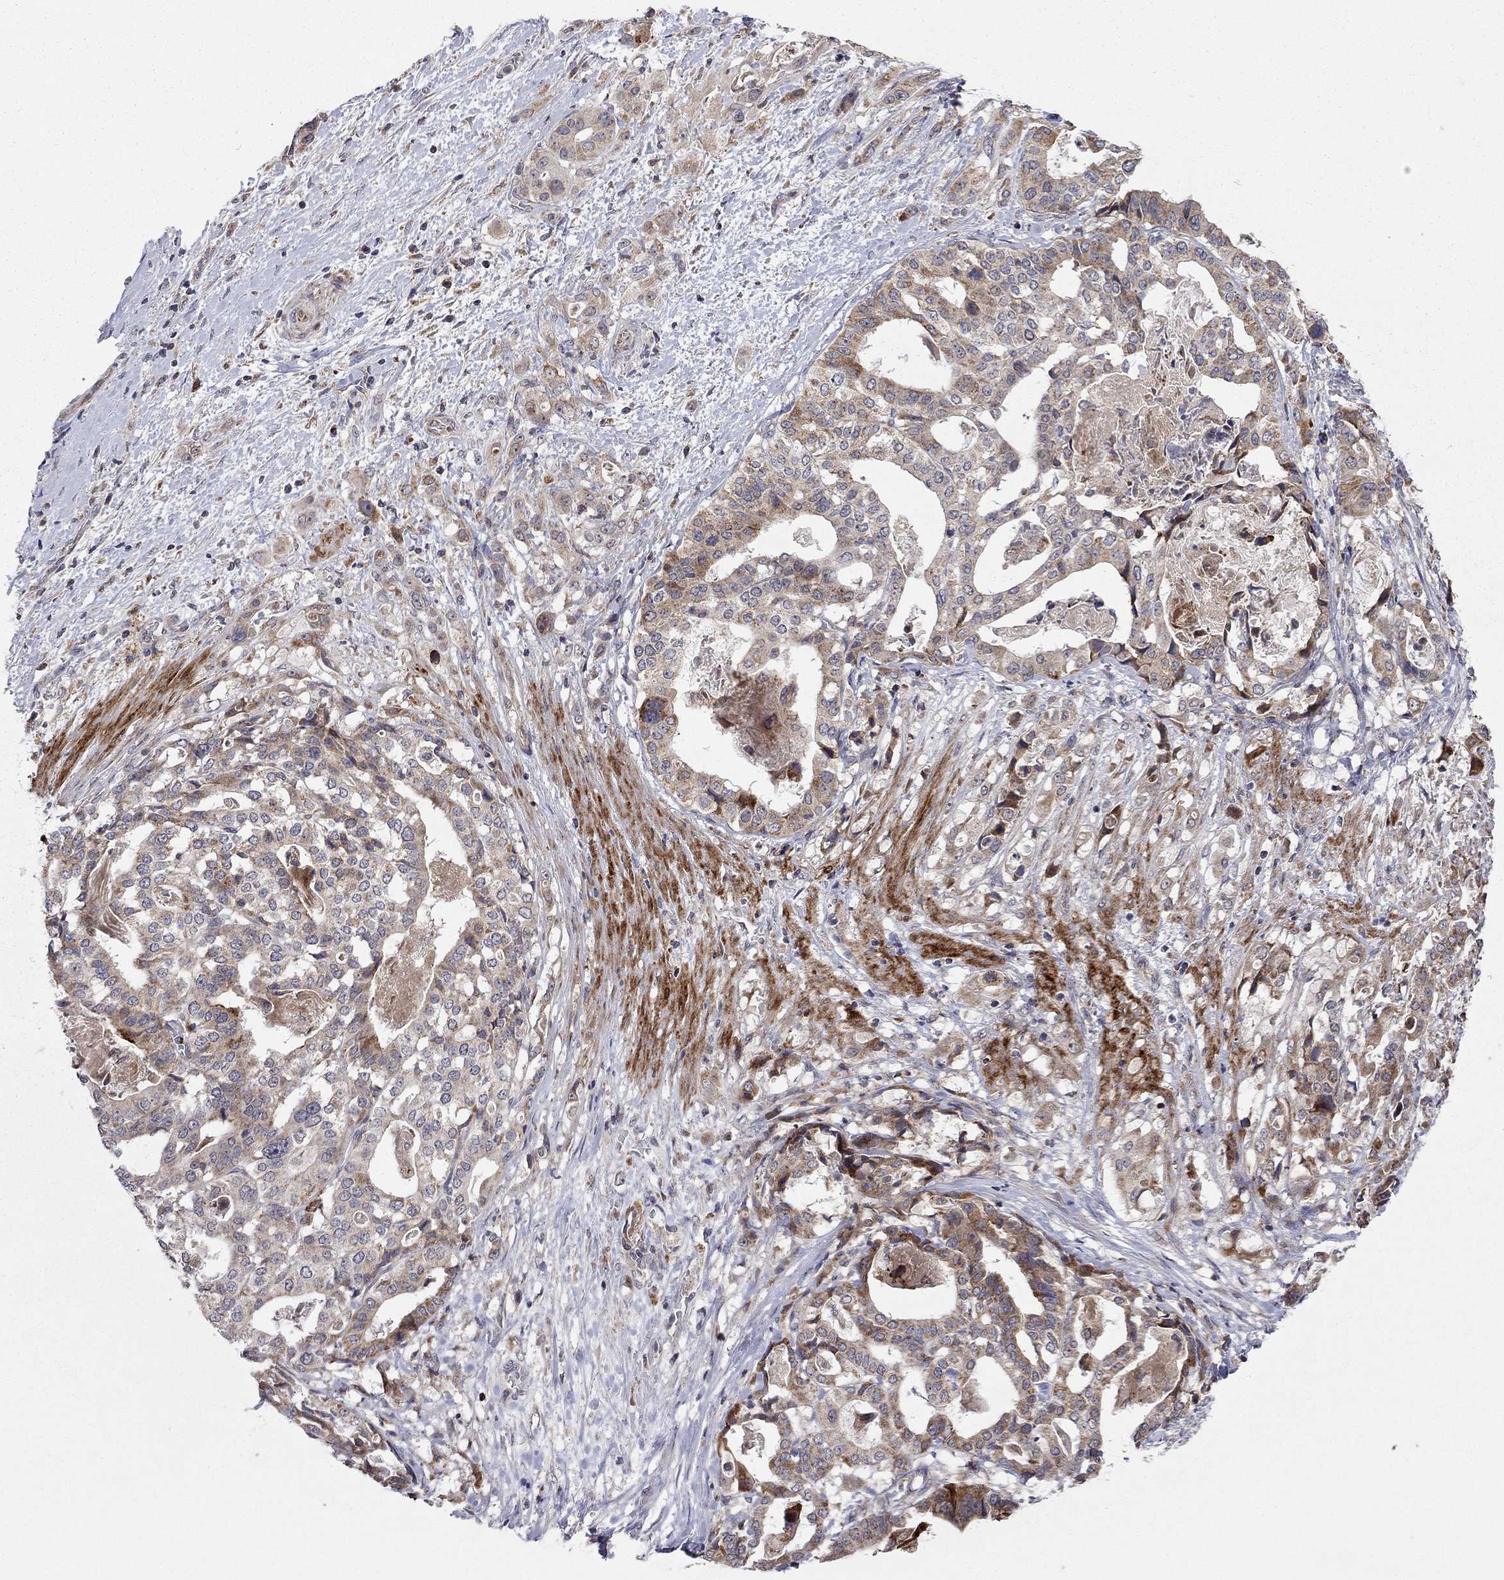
{"staining": {"intensity": "strong", "quantity": "<25%", "location": "cytoplasmic/membranous"}, "tissue": "stomach cancer", "cell_type": "Tumor cells", "image_type": "cancer", "snomed": [{"axis": "morphology", "description": "Adenocarcinoma, NOS"}, {"axis": "topography", "description": "Stomach"}], "caption": "This is a photomicrograph of immunohistochemistry staining of stomach cancer (adenocarcinoma), which shows strong staining in the cytoplasmic/membranous of tumor cells.", "gene": "IDS", "patient": {"sex": "male", "age": 48}}